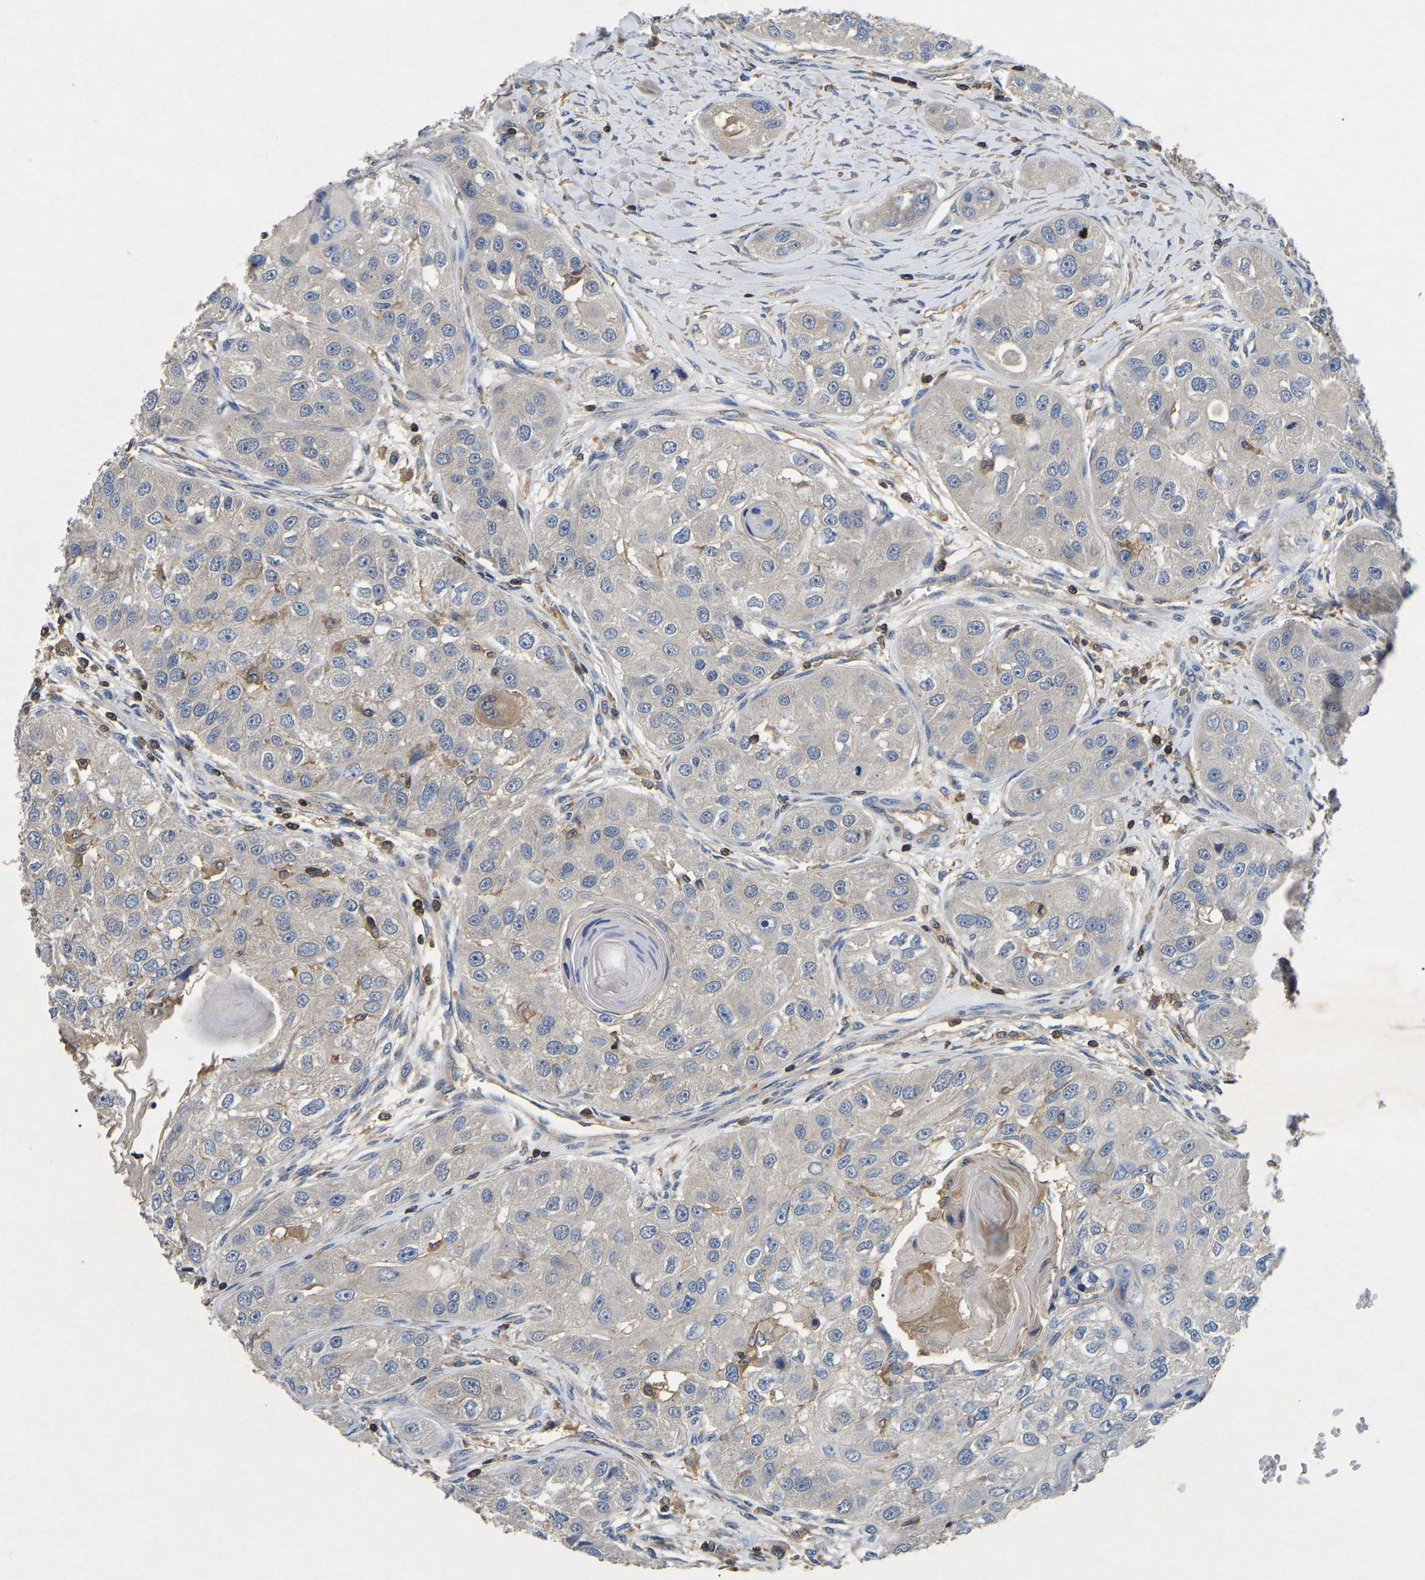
{"staining": {"intensity": "negative", "quantity": "none", "location": "none"}, "tissue": "head and neck cancer", "cell_type": "Tumor cells", "image_type": "cancer", "snomed": [{"axis": "morphology", "description": "Normal tissue, NOS"}, {"axis": "morphology", "description": "Squamous cell carcinoma, NOS"}, {"axis": "topography", "description": "Skeletal muscle"}, {"axis": "topography", "description": "Head-Neck"}], "caption": "Immunohistochemistry image of head and neck cancer (squamous cell carcinoma) stained for a protein (brown), which displays no staining in tumor cells.", "gene": "SMPD2", "patient": {"sex": "male", "age": 51}}